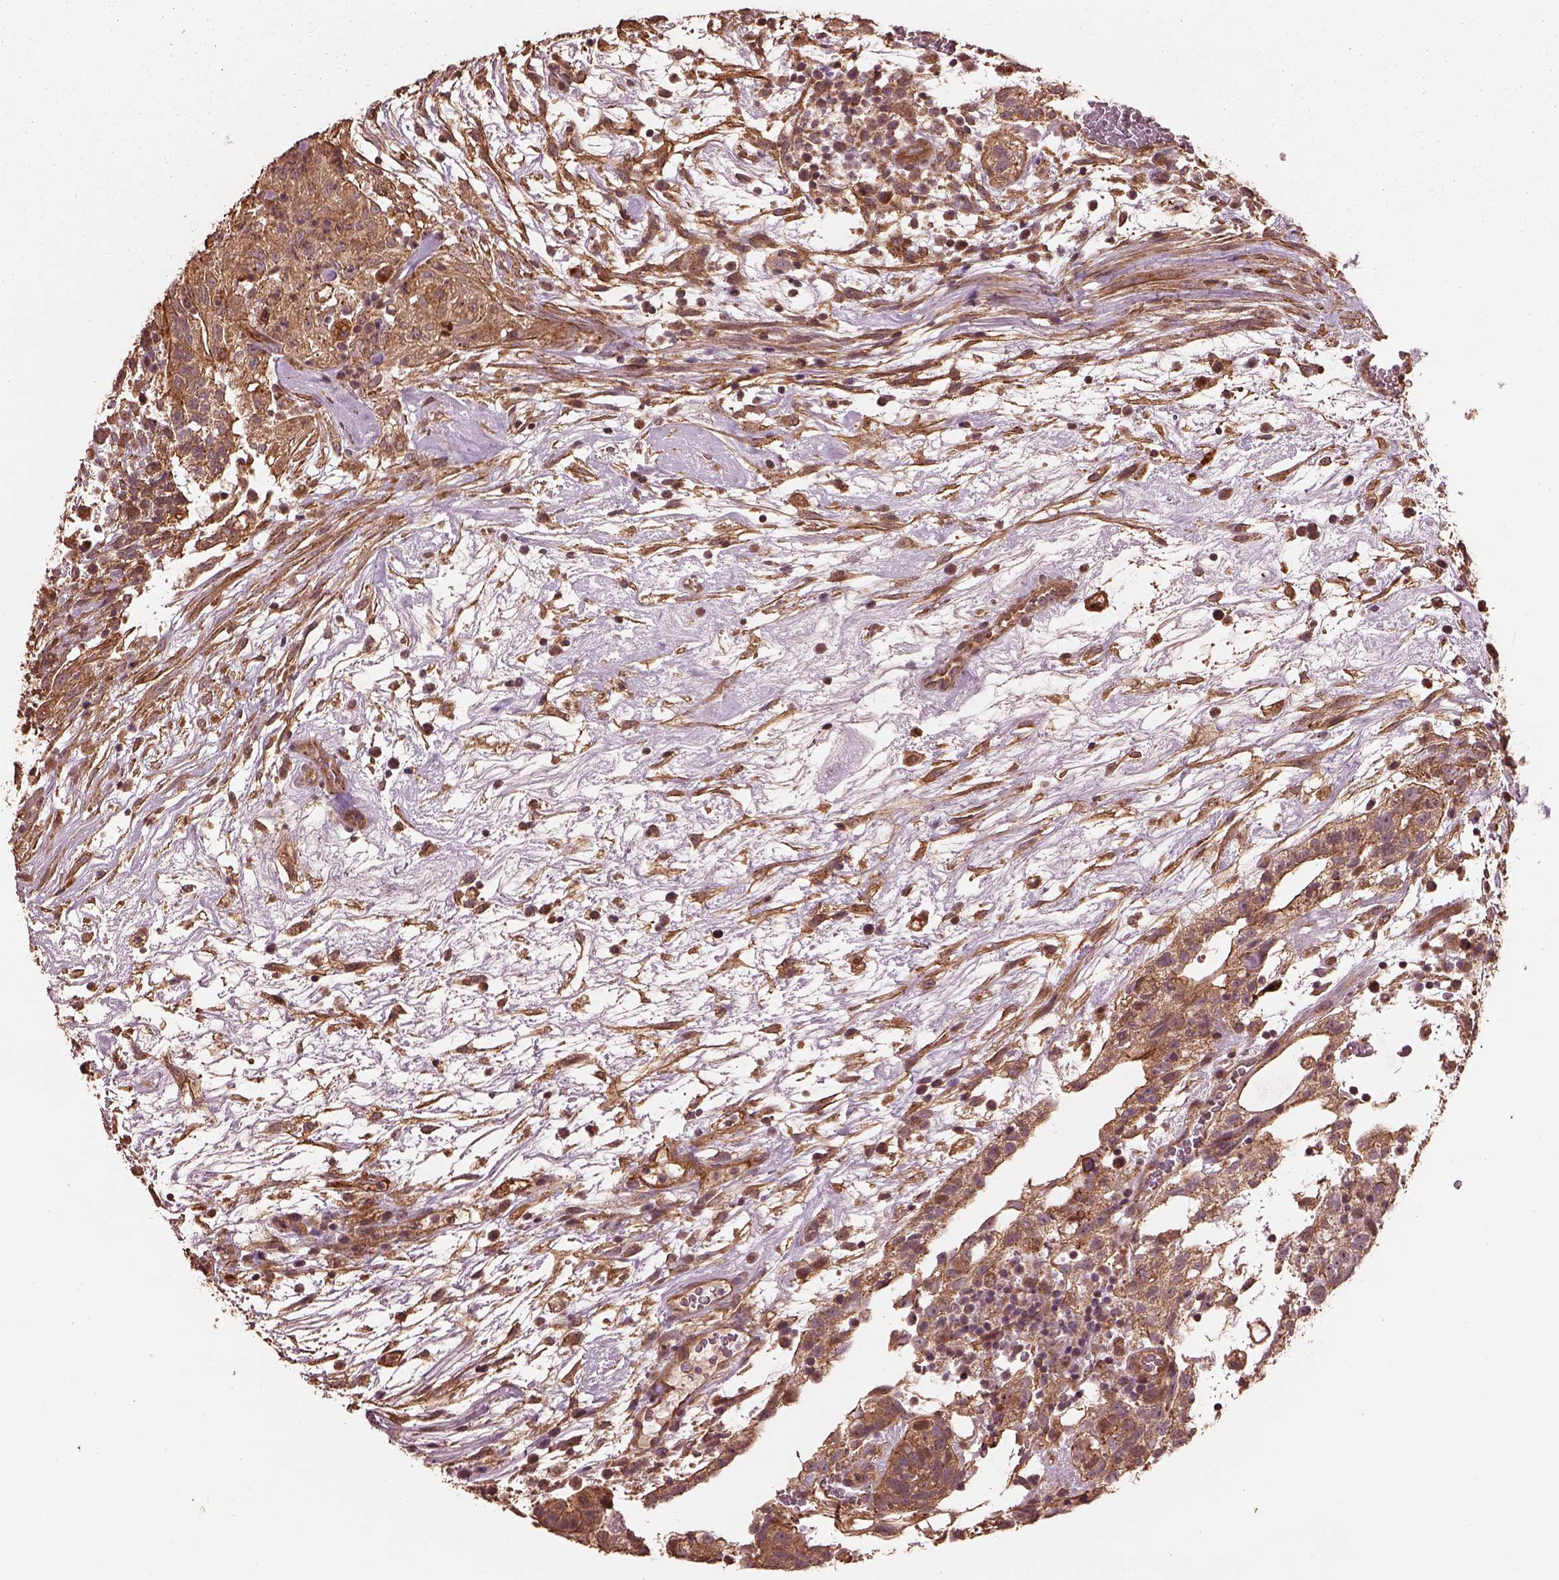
{"staining": {"intensity": "moderate", "quantity": ">75%", "location": "cytoplasmic/membranous"}, "tissue": "testis cancer", "cell_type": "Tumor cells", "image_type": "cancer", "snomed": [{"axis": "morphology", "description": "Normal tissue, NOS"}, {"axis": "morphology", "description": "Carcinoma, Embryonal, NOS"}, {"axis": "topography", "description": "Testis"}], "caption": "The immunohistochemical stain labels moderate cytoplasmic/membranous expression in tumor cells of testis cancer tissue.", "gene": "METTL4", "patient": {"sex": "male", "age": 32}}